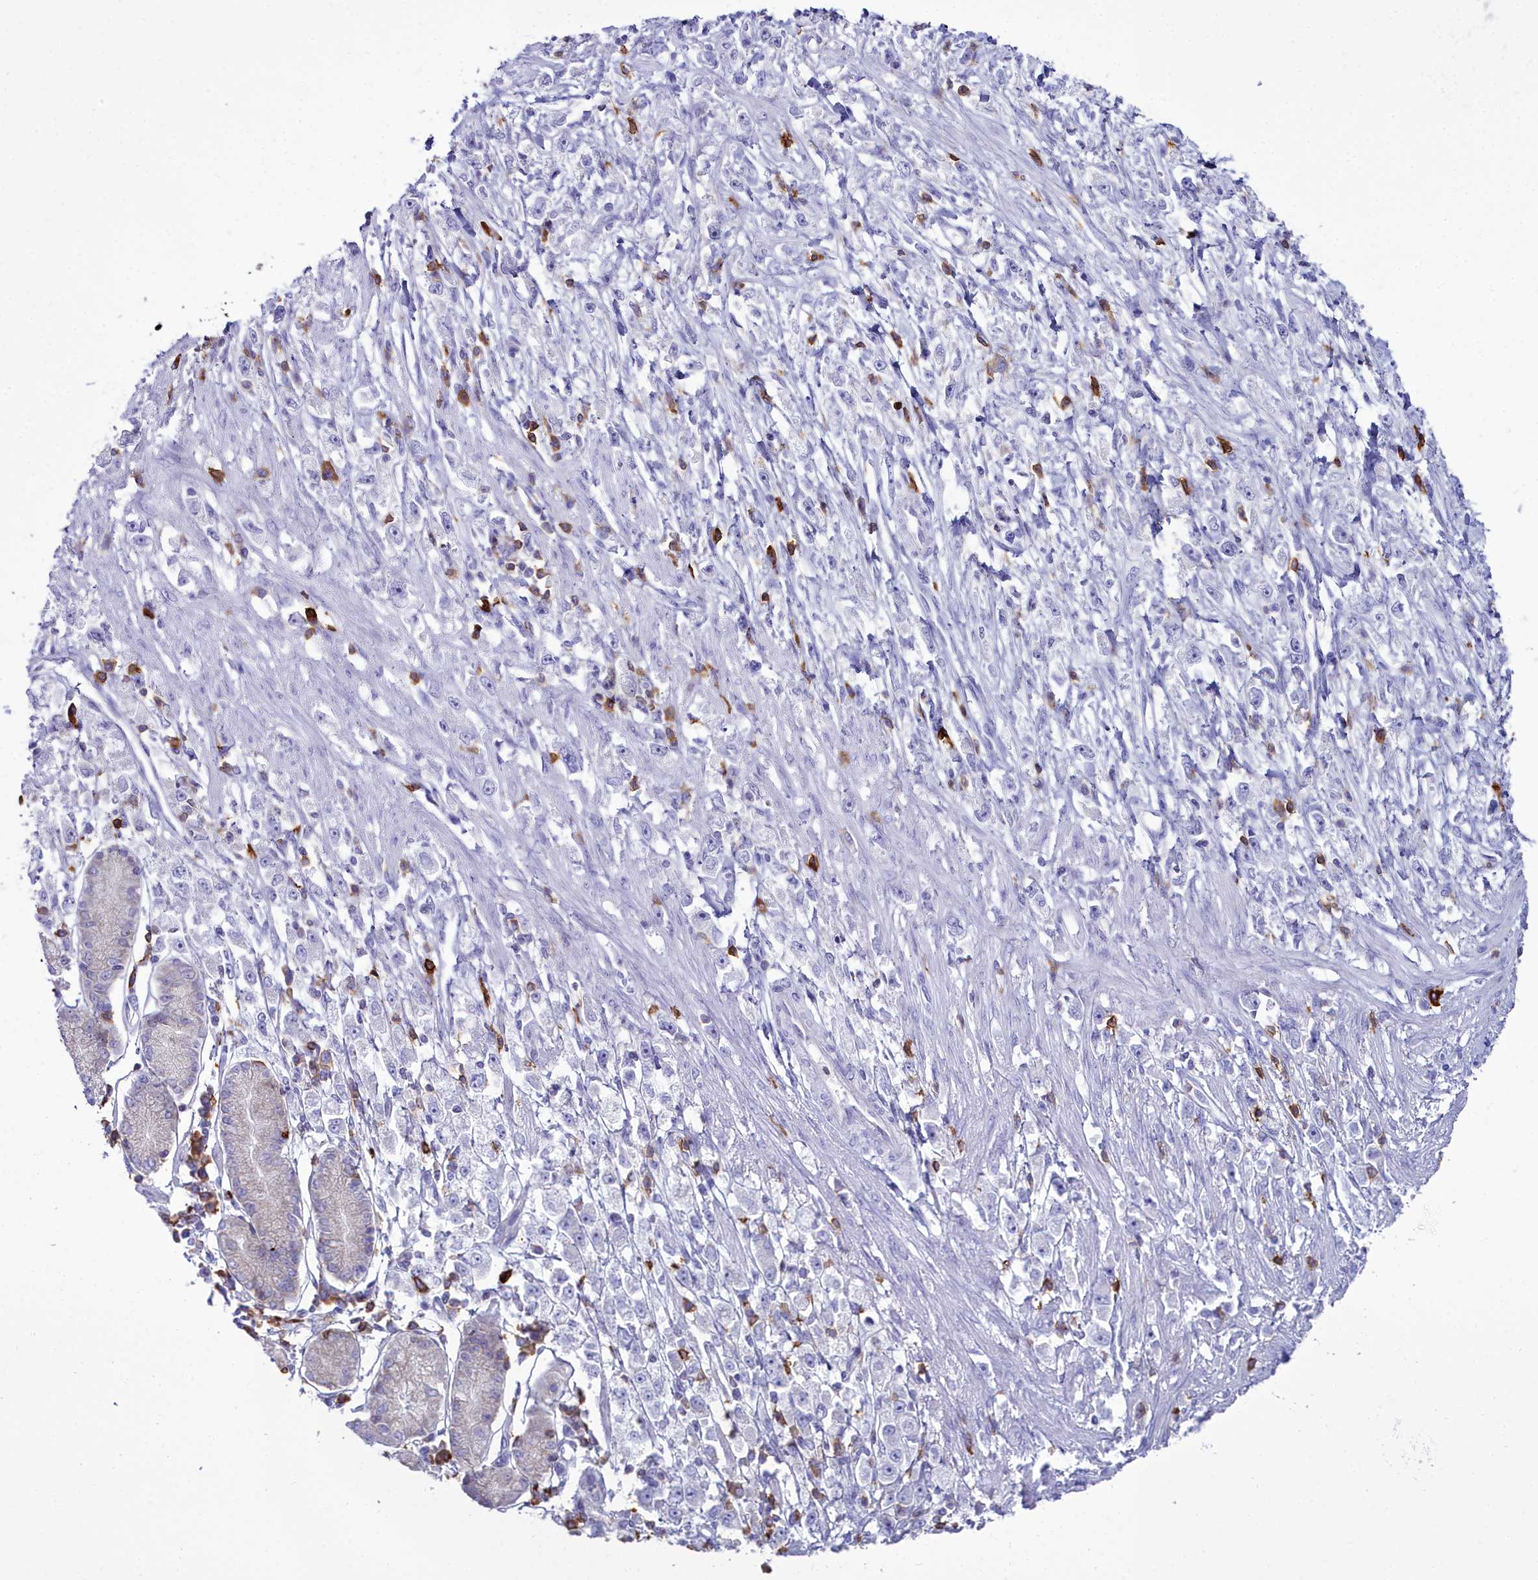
{"staining": {"intensity": "negative", "quantity": "none", "location": "none"}, "tissue": "stomach cancer", "cell_type": "Tumor cells", "image_type": "cancer", "snomed": [{"axis": "morphology", "description": "Adenocarcinoma, NOS"}, {"axis": "topography", "description": "Stomach"}], "caption": "An image of stomach adenocarcinoma stained for a protein shows no brown staining in tumor cells.", "gene": "CD5", "patient": {"sex": "female", "age": 59}}